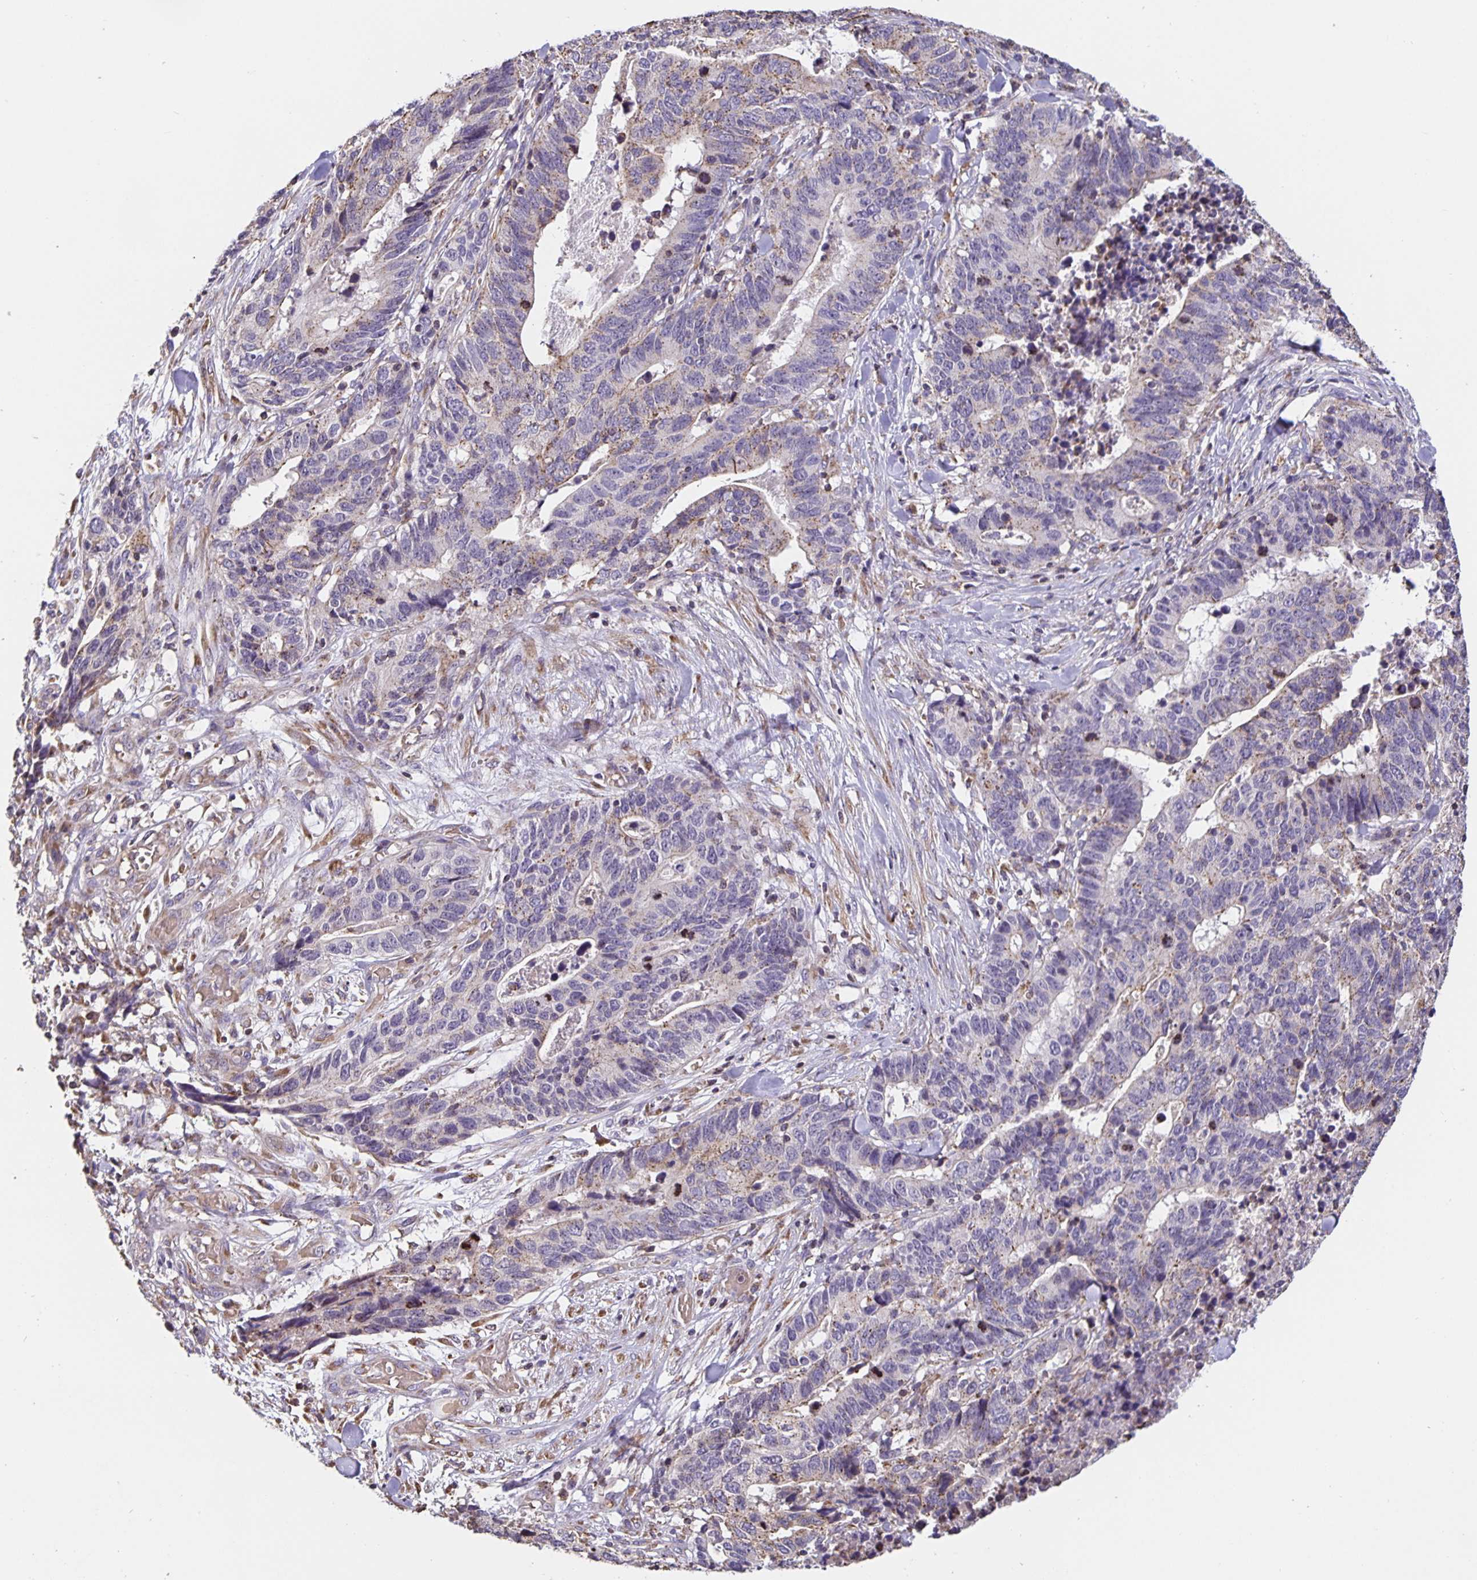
{"staining": {"intensity": "moderate", "quantity": "<25%", "location": "cytoplasmic/membranous"}, "tissue": "stomach cancer", "cell_type": "Tumor cells", "image_type": "cancer", "snomed": [{"axis": "morphology", "description": "Adenocarcinoma, NOS"}, {"axis": "topography", "description": "Stomach, upper"}], "caption": "This is an image of immunohistochemistry (IHC) staining of stomach cancer, which shows moderate expression in the cytoplasmic/membranous of tumor cells.", "gene": "TMEM71", "patient": {"sex": "female", "age": 67}}